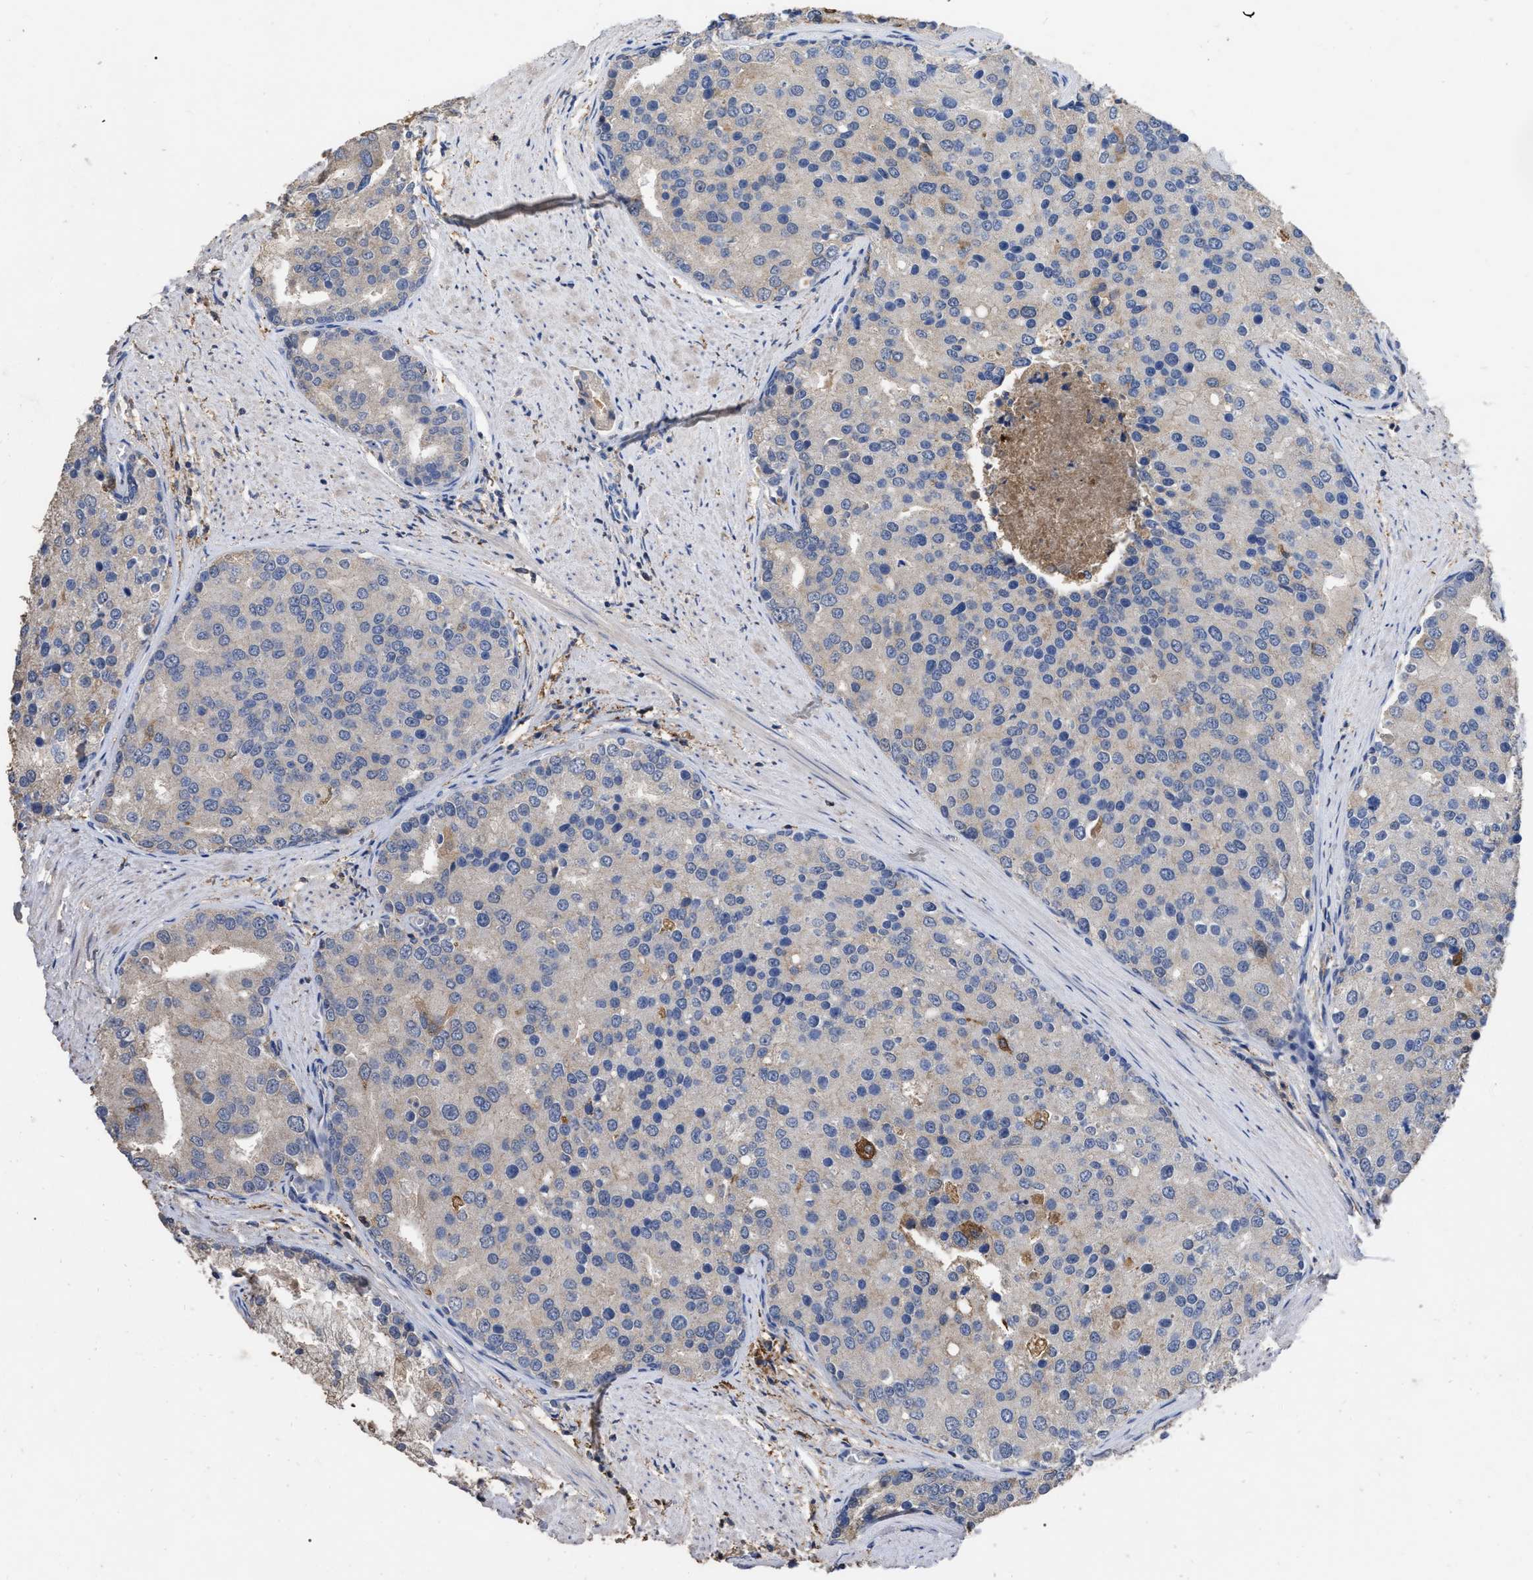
{"staining": {"intensity": "negative", "quantity": "none", "location": "none"}, "tissue": "prostate cancer", "cell_type": "Tumor cells", "image_type": "cancer", "snomed": [{"axis": "morphology", "description": "Adenocarcinoma, High grade"}, {"axis": "topography", "description": "Prostate"}], "caption": "An immunohistochemistry micrograph of prostate cancer is shown. There is no staining in tumor cells of prostate cancer.", "gene": "GPR179", "patient": {"sex": "male", "age": 50}}